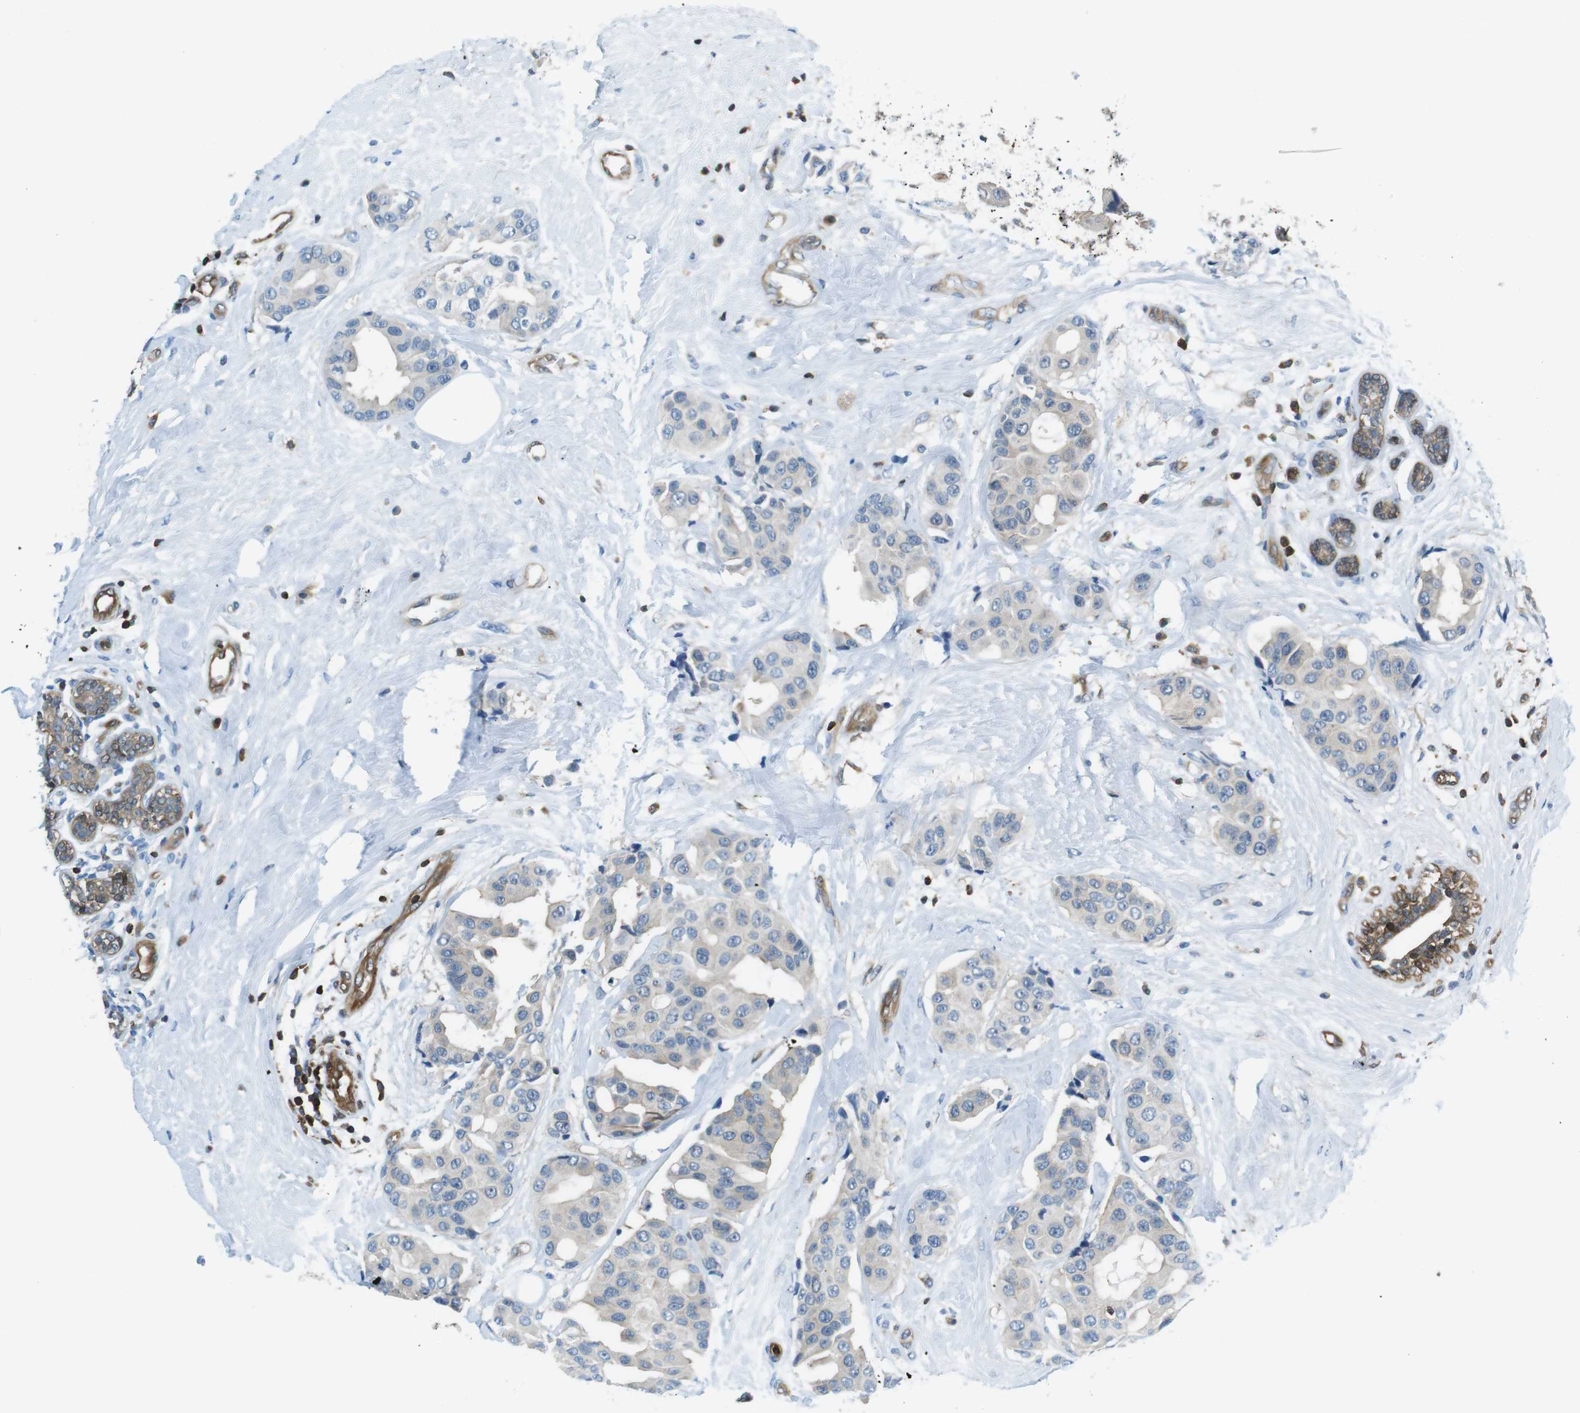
{"staining": {"intensity": "weak", "quantity": "<25%", "location": "cytoplasmic/membranous"}, "tissue": "breast cancer", "cell_type": "Tumor cells", "image_type": "cancer", "snomed": [{"axis": "morphology", "description": "Normal tissue, NOS"}, {"axis": "morphology", "description": "Duct carcinoma"}, {"axis": "topography", "description": "Breast"}], "caption": "DAB (3,3'-diaminobenzidine) immunohistochemical staining of breast intraductal carcinoma displays no significant staining in tumor cells.", "gene": "TES", "patient": {"sex": "female", "age": 39}}